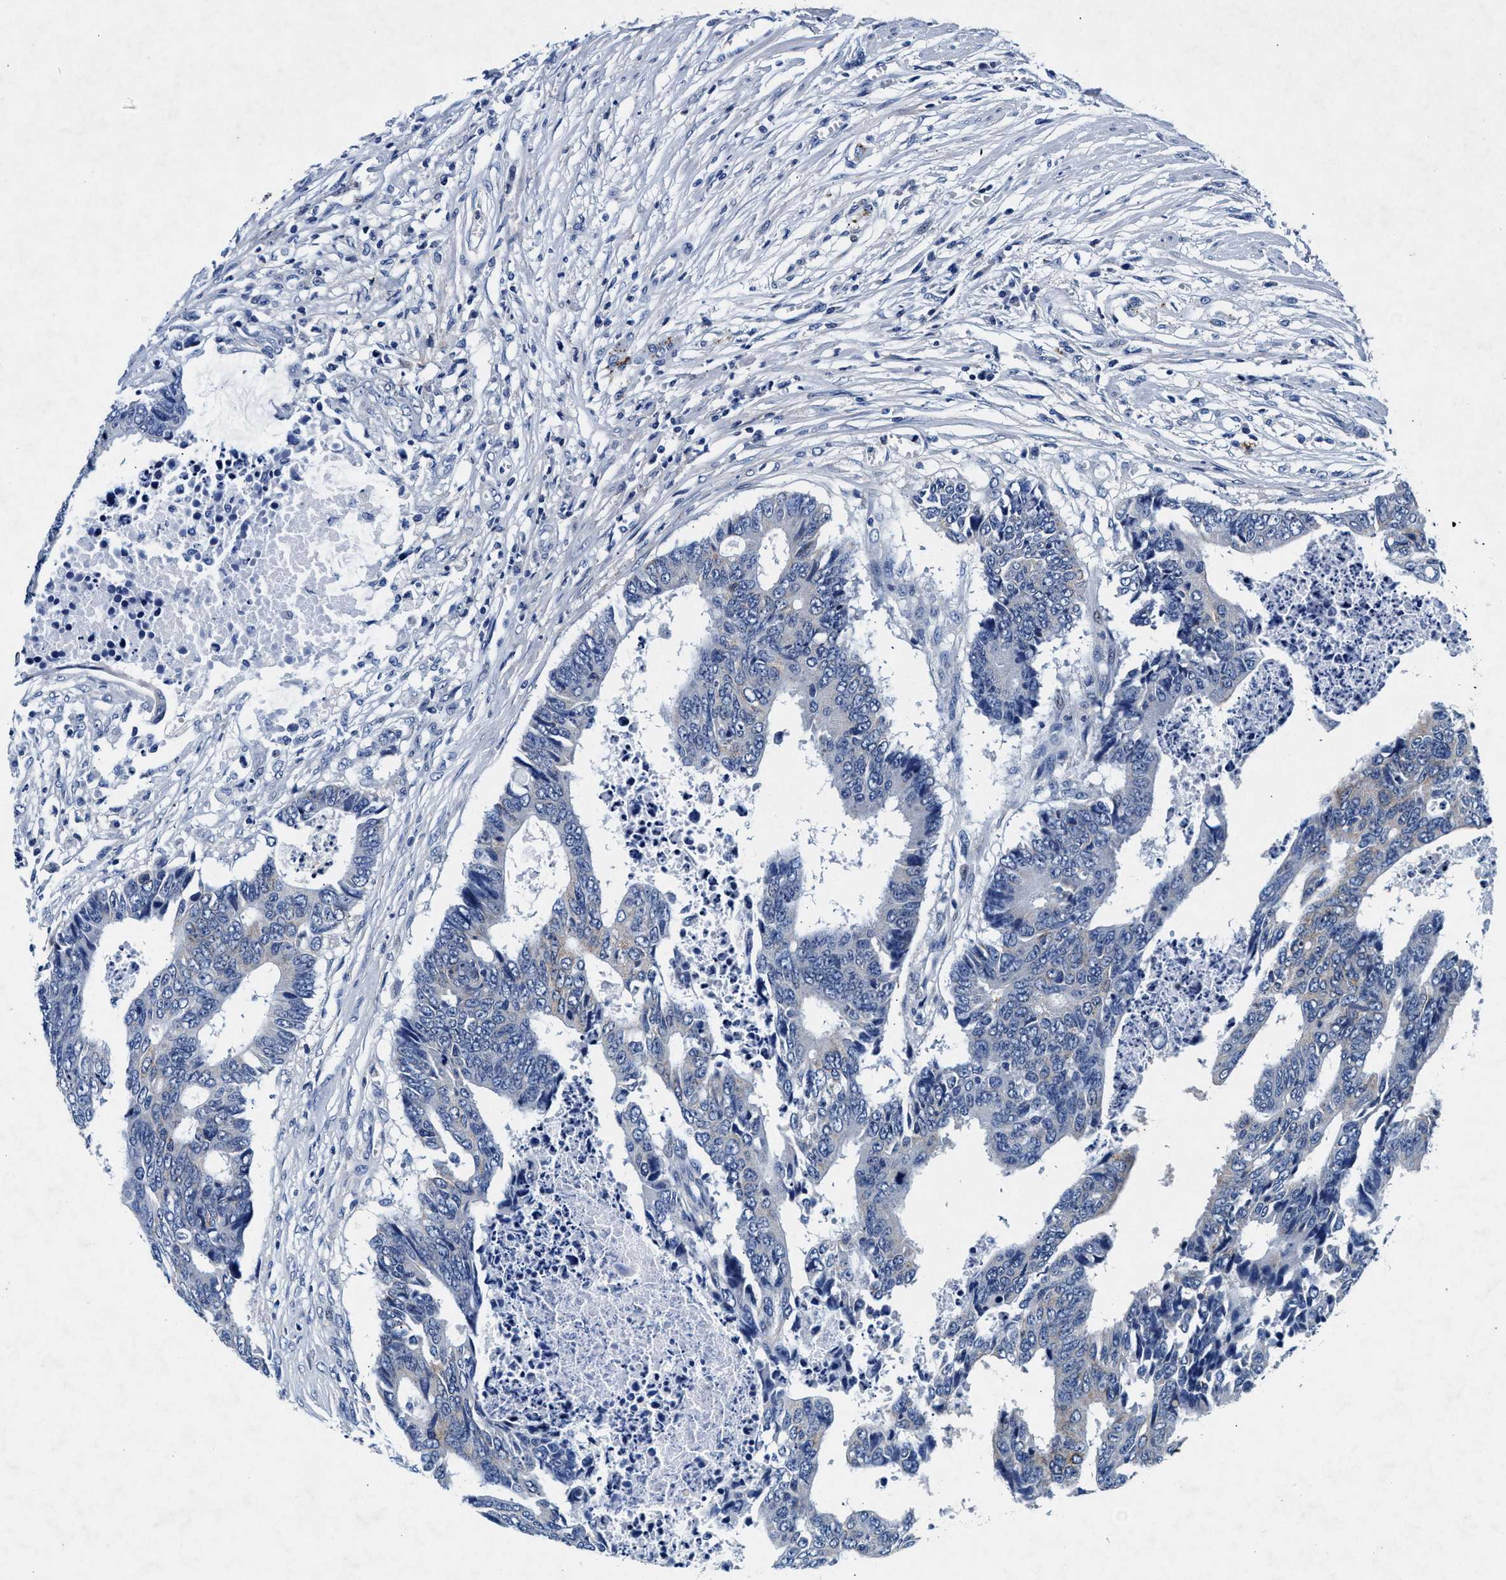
{"staining": {"intensity": "negative", "quantity": "none", "location": "none"}, "tissue": "colorectal cancer", "cell_type": "Tumor cells", "image_type": "cancer", "snomed": [{"axis": "morphology", "description": "Adenocarcinoma, NOS"}, {"axis": "topography", "description": "Rectum"}], "caption": "Photomicrograph shows no protein positivity in tumor cells of colorectal cancer (adenocarcinoma) tissue.", "gene": "SLC8A1", "patient": {"sex": "male", "age": 84}}